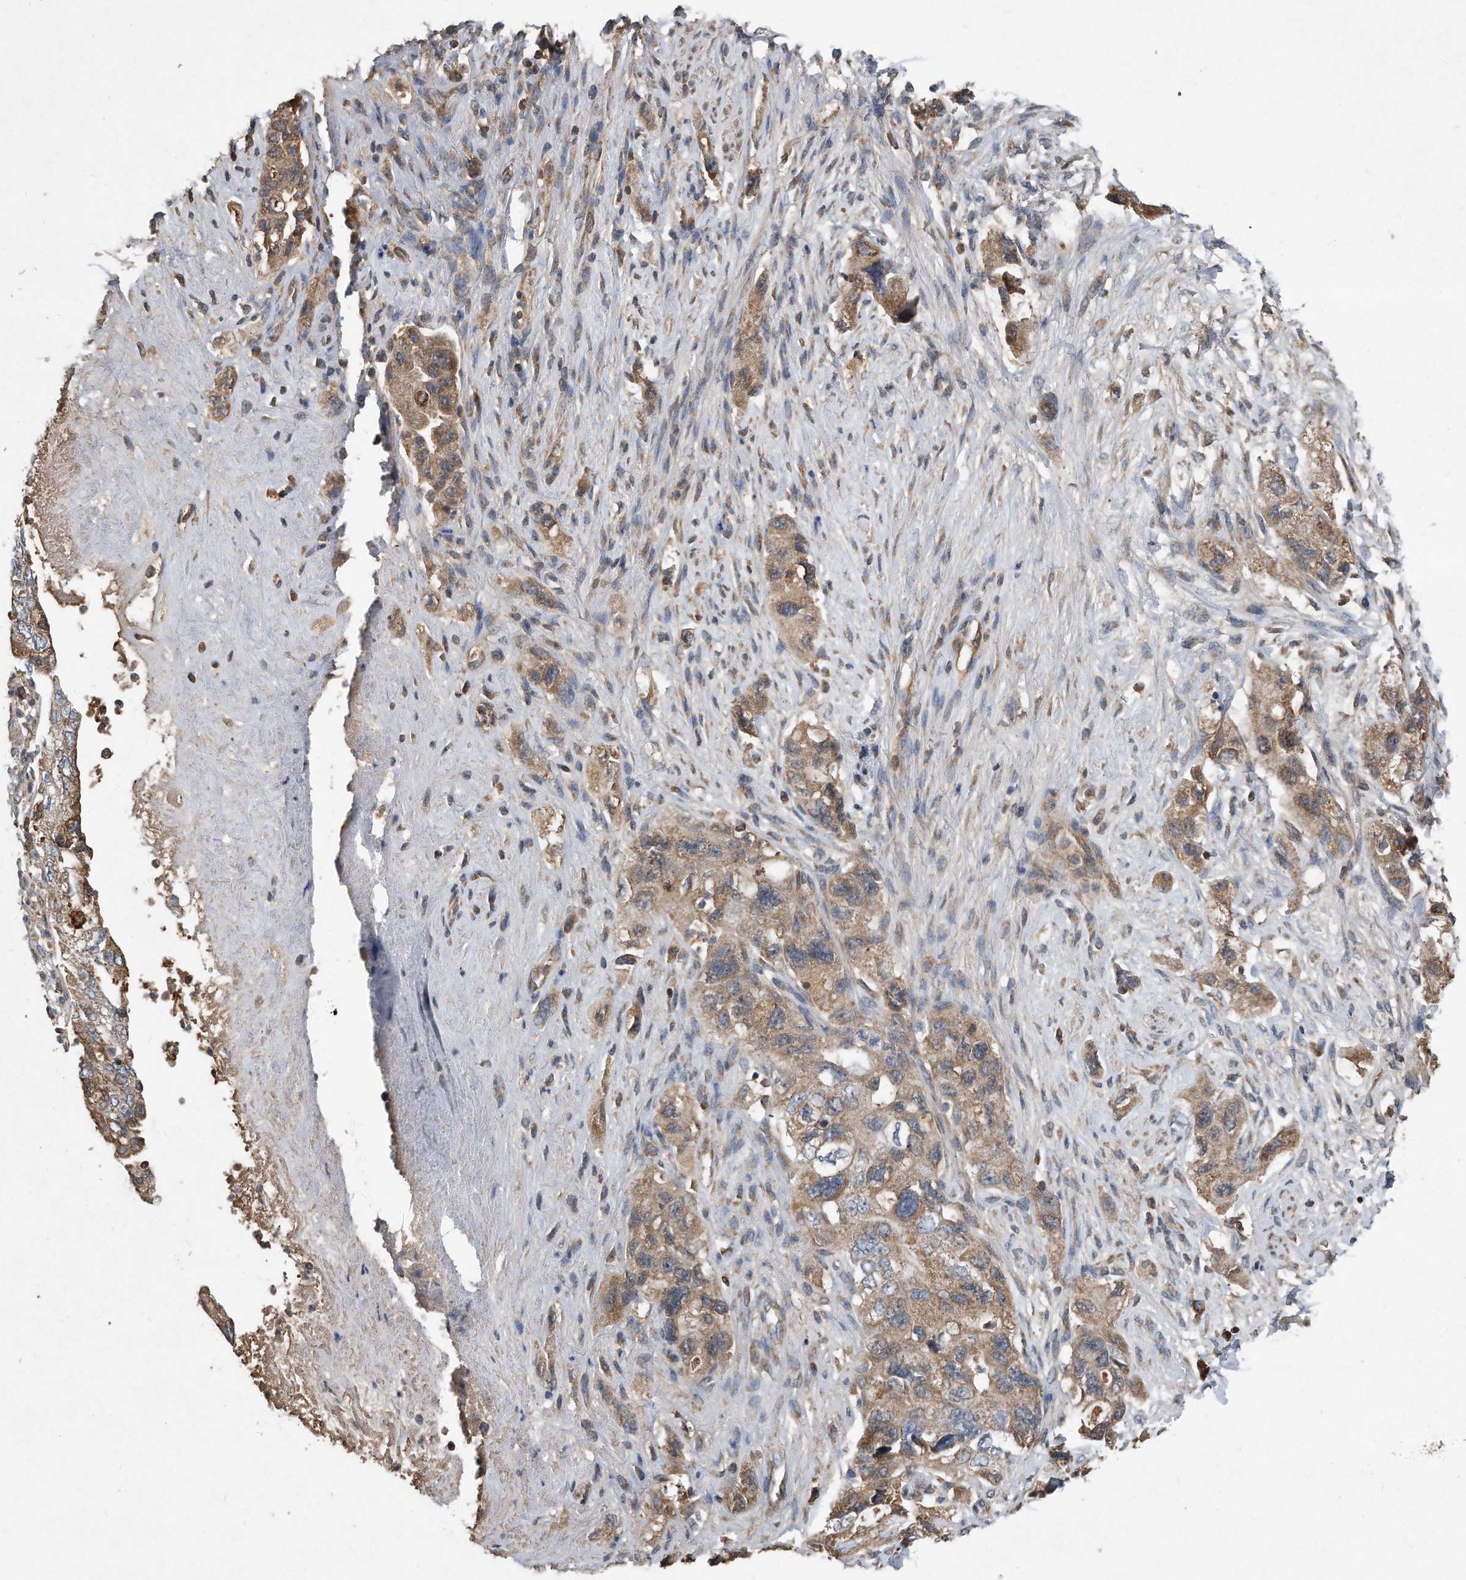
{"staining": {"intensity": "weak", "quantity": ">75%", "location": "cytoplasmic/membranous"}, "tissue": "pancreatic cancer", "cell_type": "Tumor cells", "image_type": "cancer", "snomed": [{"axis": "morphology", "description": "Adenocarcinoma, NOS"}, {"axis": "topography", "description": "Pancreas"}], "caption": "Protein expression analysis of human pancreatic adenocarcinoma reveals weak cytoplasmic/membranous positivity in about >75% of tumor cells. (DAB (3,3'-diaminobenzidine) = brown stain, brightfield microscopy at high magnification).", "gene": "SDHA", "patient": {"sex": "female", "age": 73}}